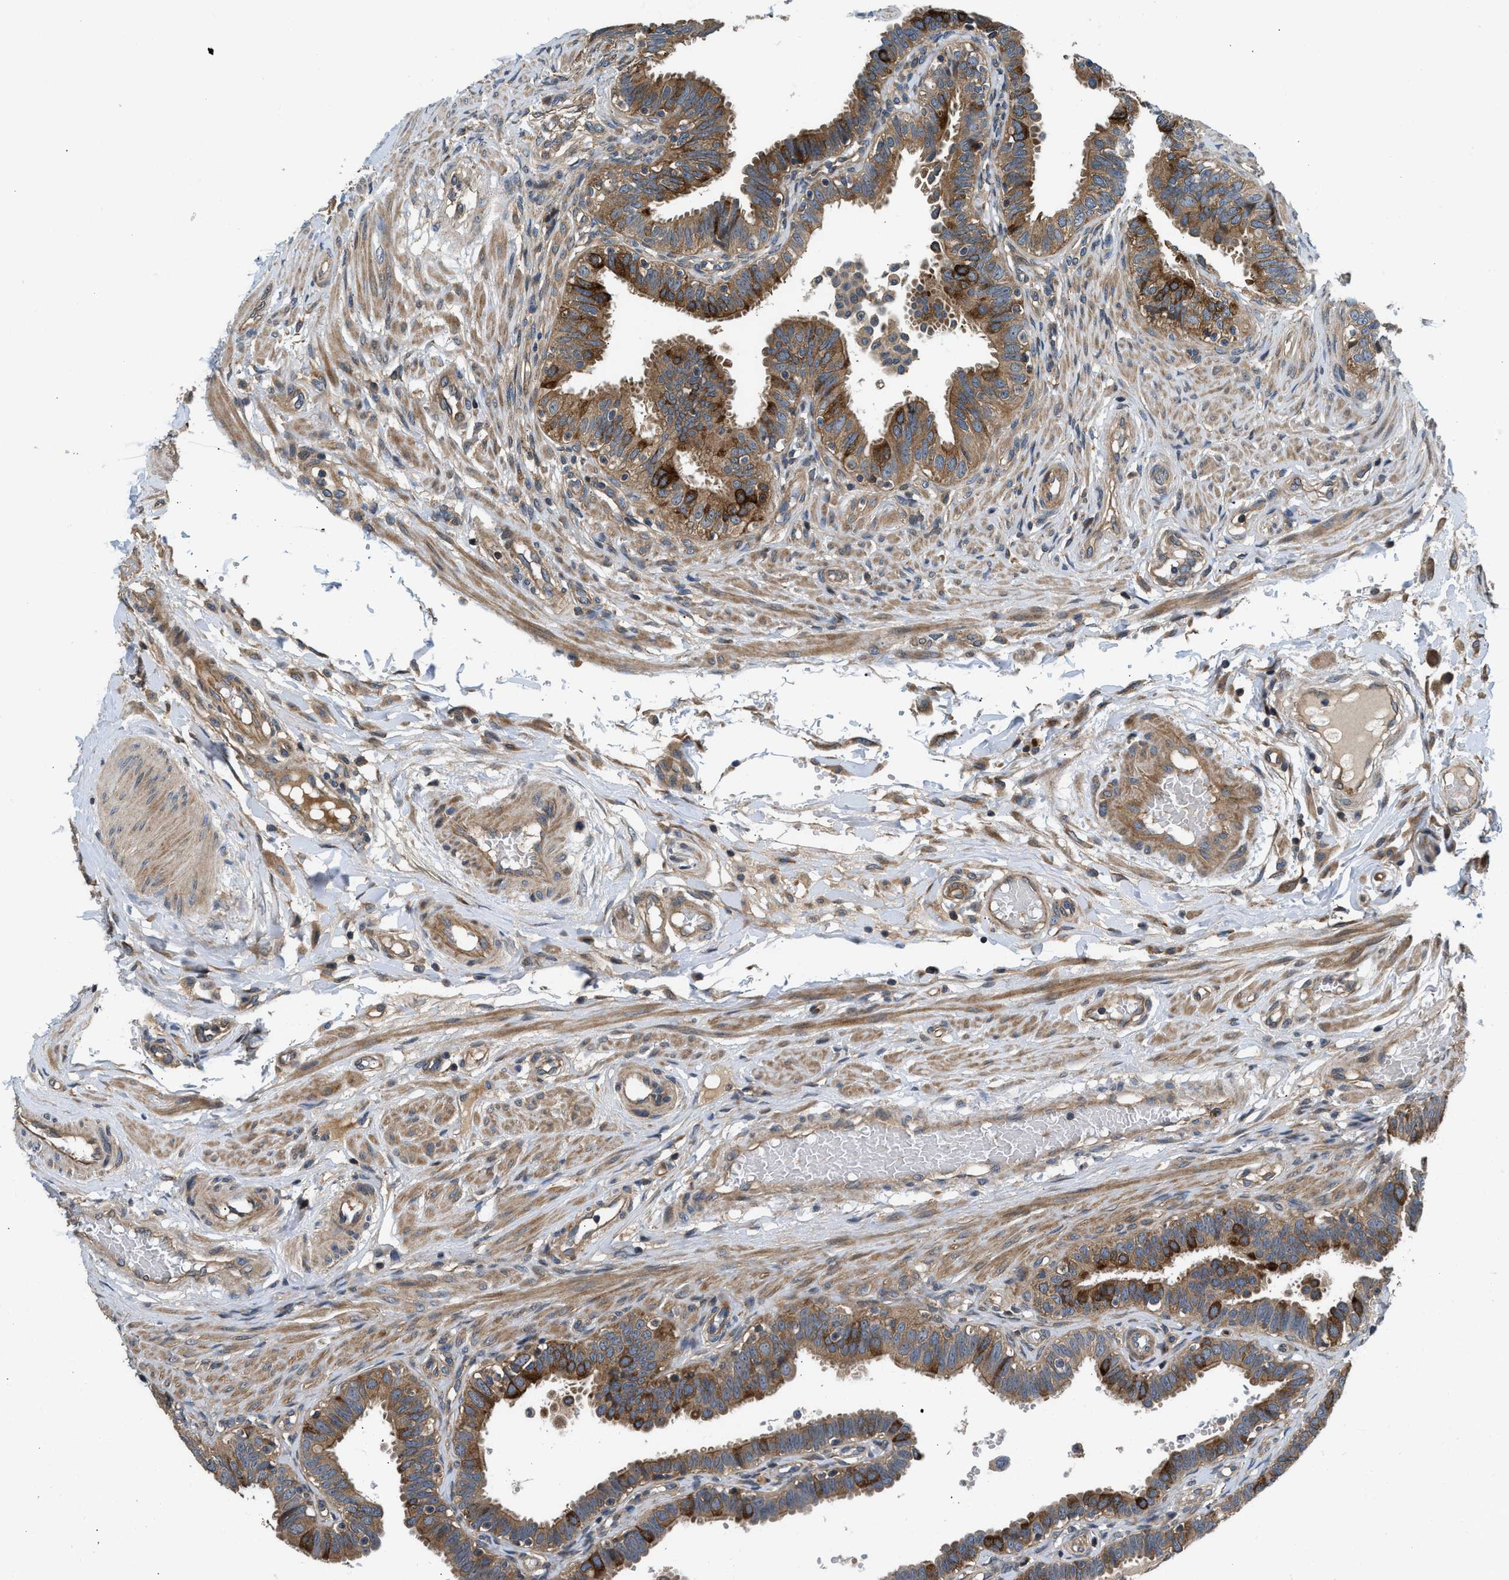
{"staining": {"intensity": "moderate", "quantity": ">75%", "location": "cytoplasmic/membranous"}, "tissue": "fallopian tube", "cell_type": "Glandular cells", "image_type": "normal", "snomed": [{"axis": "morphology", "description": "Normal tissue, NOS"}, {"axis": "topography", "description": "Fallopian tube"}, {"axis": "topography", "description": "Placenta"}], "caption": "A brown stain labels moderate cytoplasmic/membranous positivity of a protein in glandular cells of normal human fallopian tube. Nuclei are stained in blue.", "gene": "IL3RA", "patient": {"sex": "female", "age": 34}}